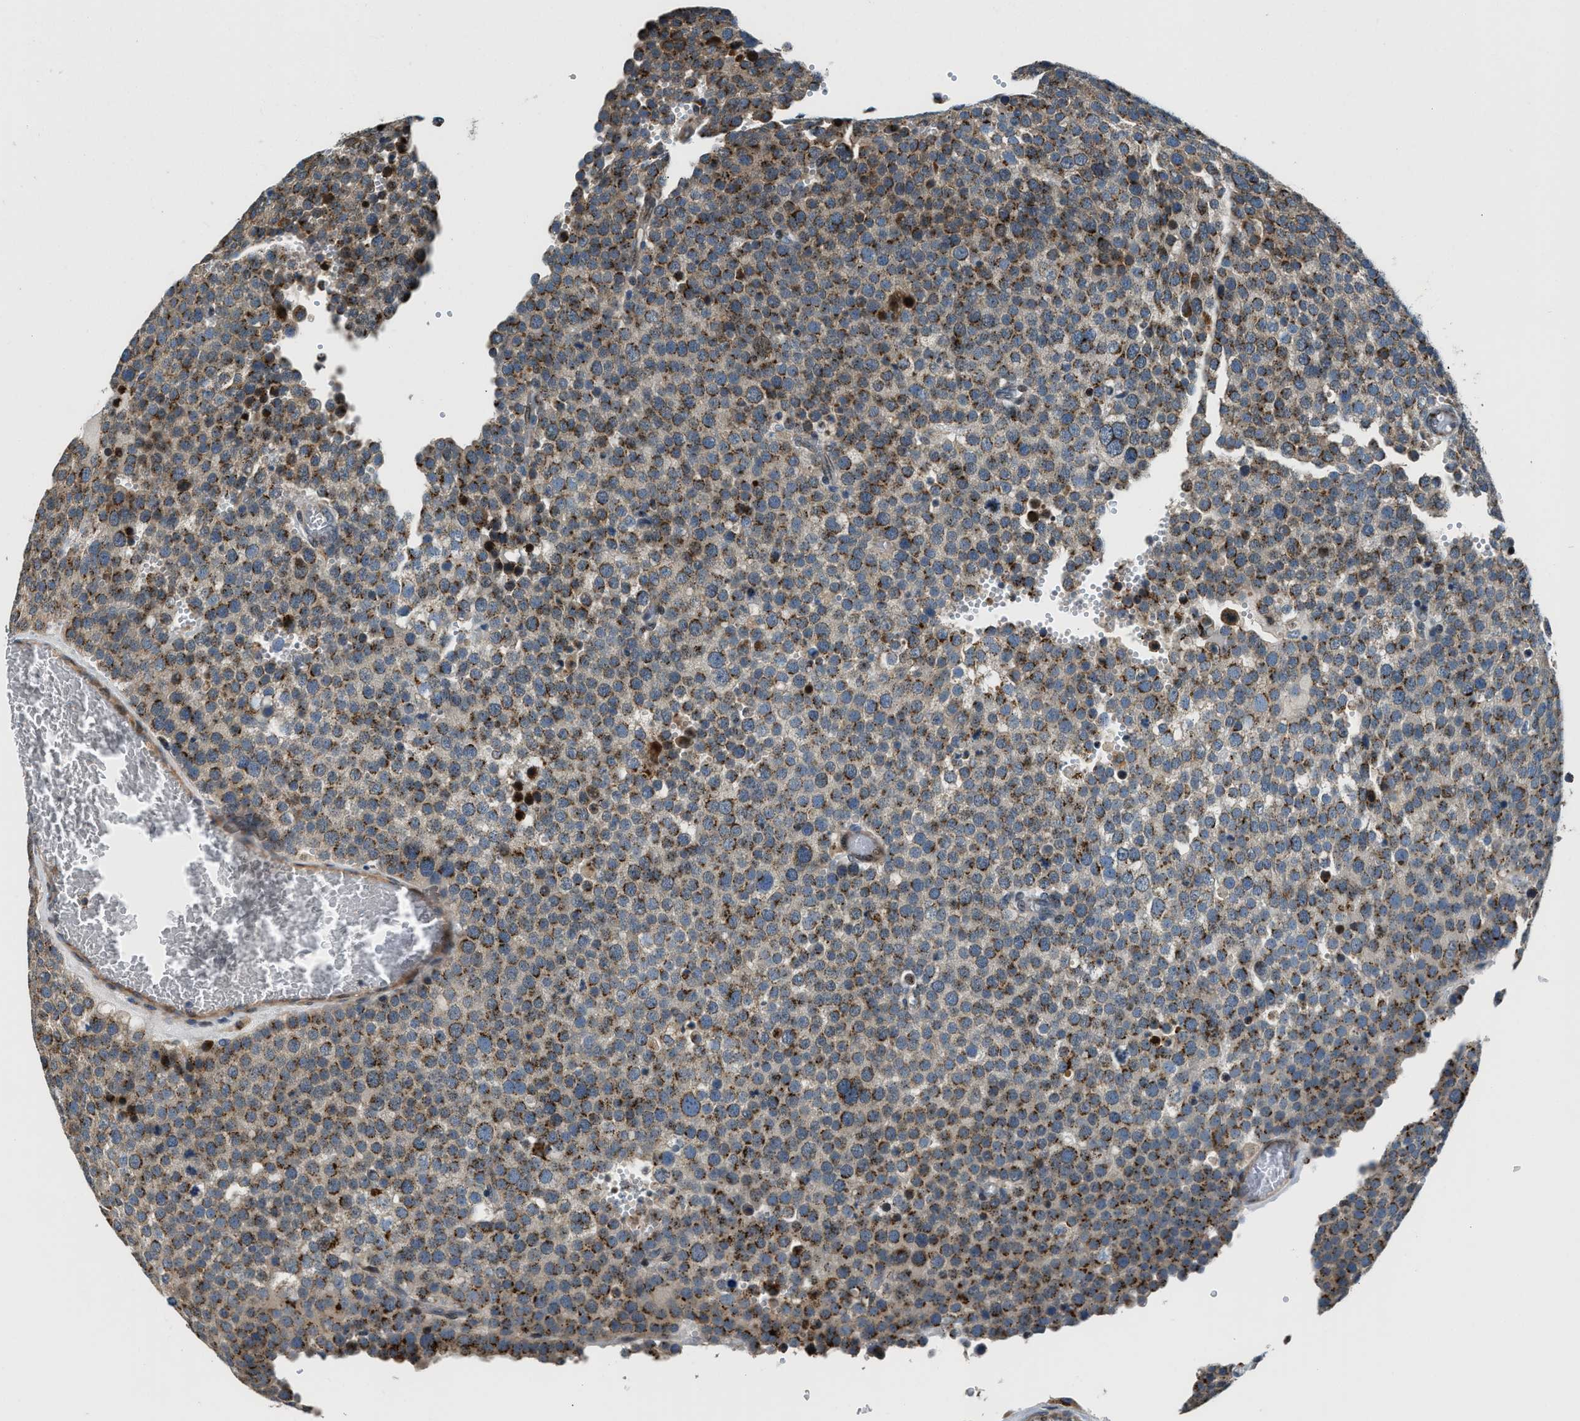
{"staining": {"intensity": "moderate", "quantity": ">75%", "location": "cytoplasmic/membranous"}, "tissue": "testis cancer", "cell_type": "Tumor cells", "image_type": "cancer", "snomed": [{"axis": "morphology", "description": "Normal tissue, NOS"}, {"axis": "morphology", "description": "Seminoma, NOS"}, {"axis": "topography", "description": "Testis"}], "caption": "Protein expression analysis of human testis seminoma reveals moderate cytoplasmic/membranous positivity in about >75% of tumor cells.", "gene": "FUT8", "patient": {"sex": "male", "age": 71}}